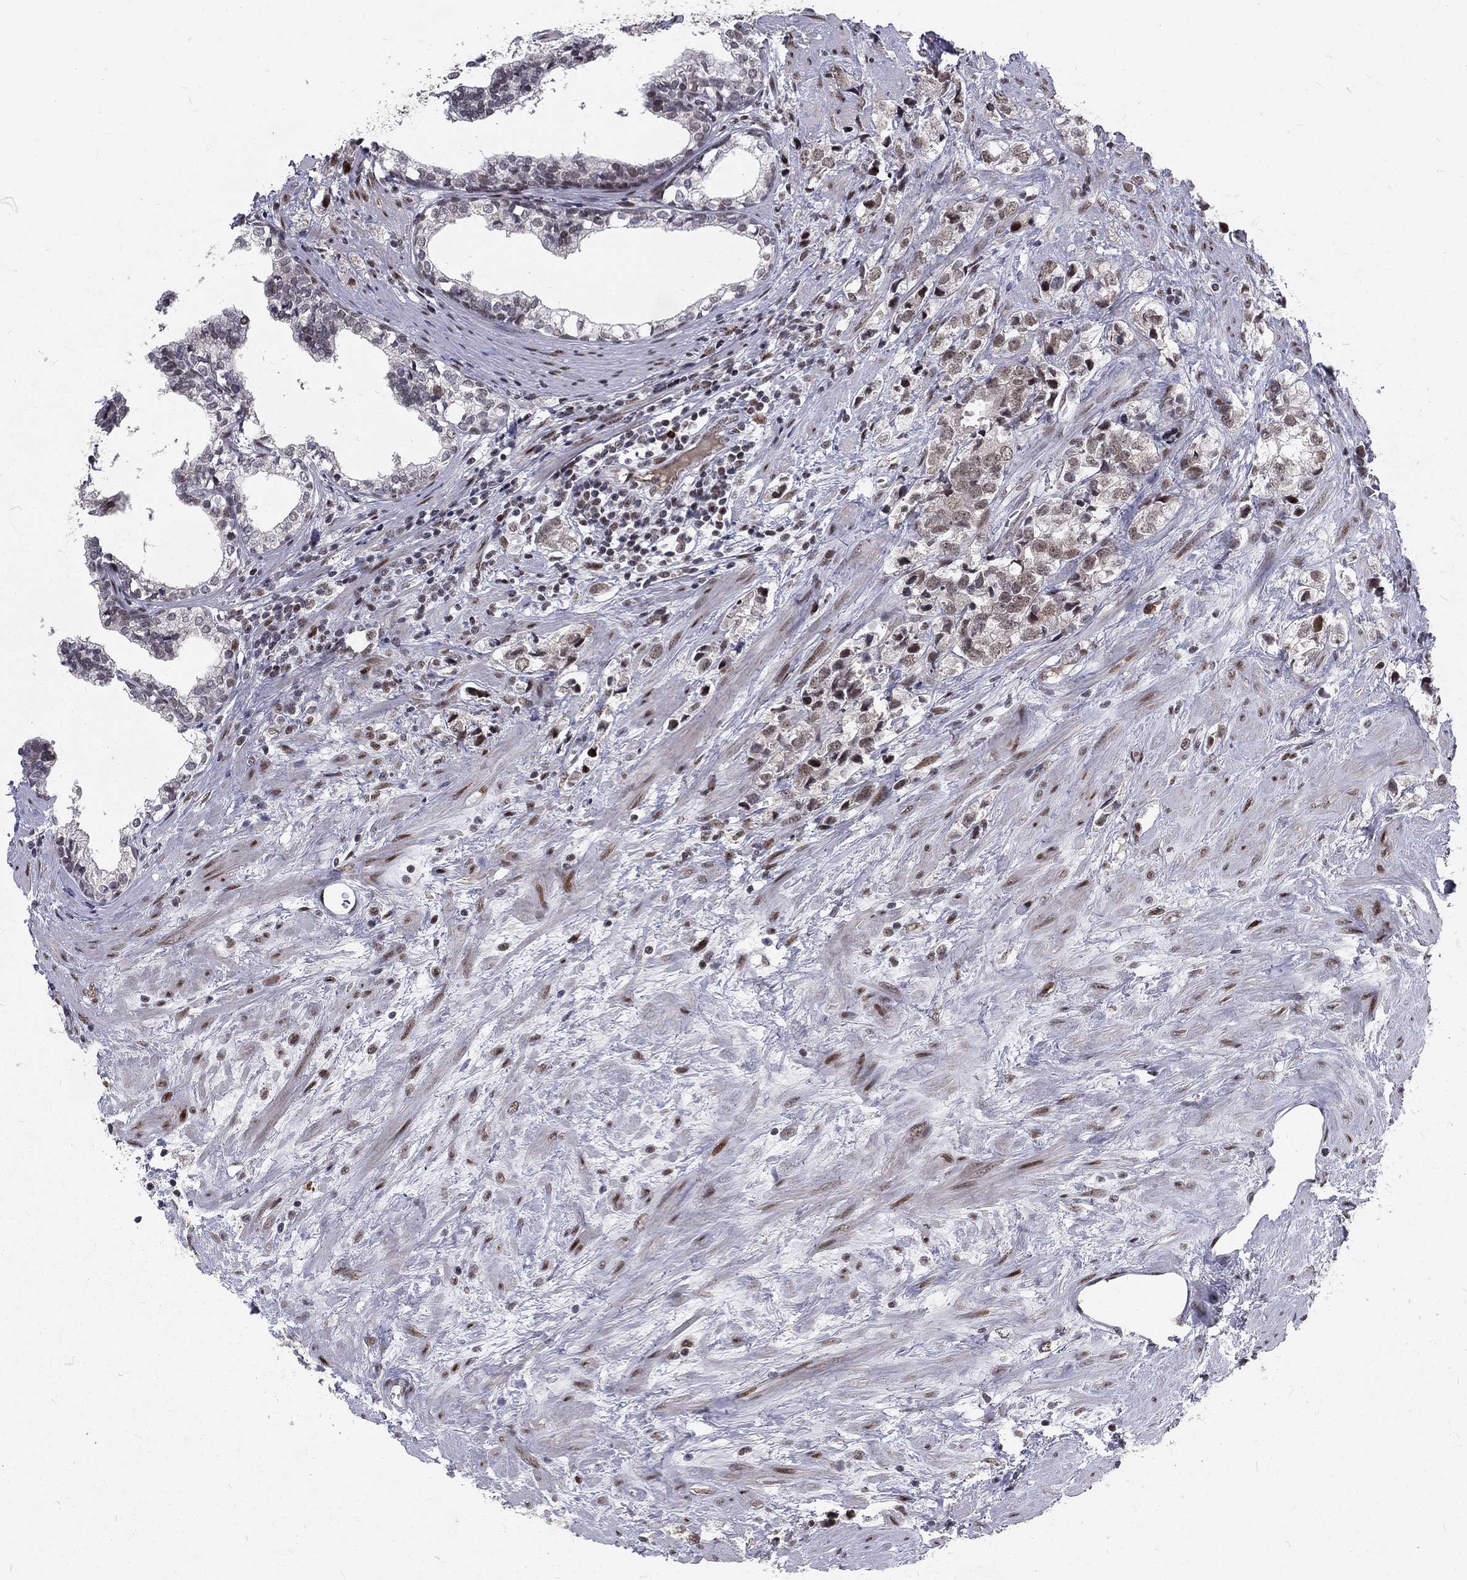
{"staining": {"intensity": "negative", "quantity": "none", "location": "none"}, "tissue": "prostate cancer", "cell_type": "Tumor cells", "image_type": "cancer", "snomed": [{"axis": "morphology", "description": "Adenocarcinoma, NOS"}, {"axis": "topography", "description": "Prostate and seminal vesicle, NOS"}], "caption": "This is an IHC histopathology image of human adenocarcinoma (prostate). There is no expression in tumor cells.", "gene": "TCEAL1", "patient": {"sex": "male", "age": 63}}